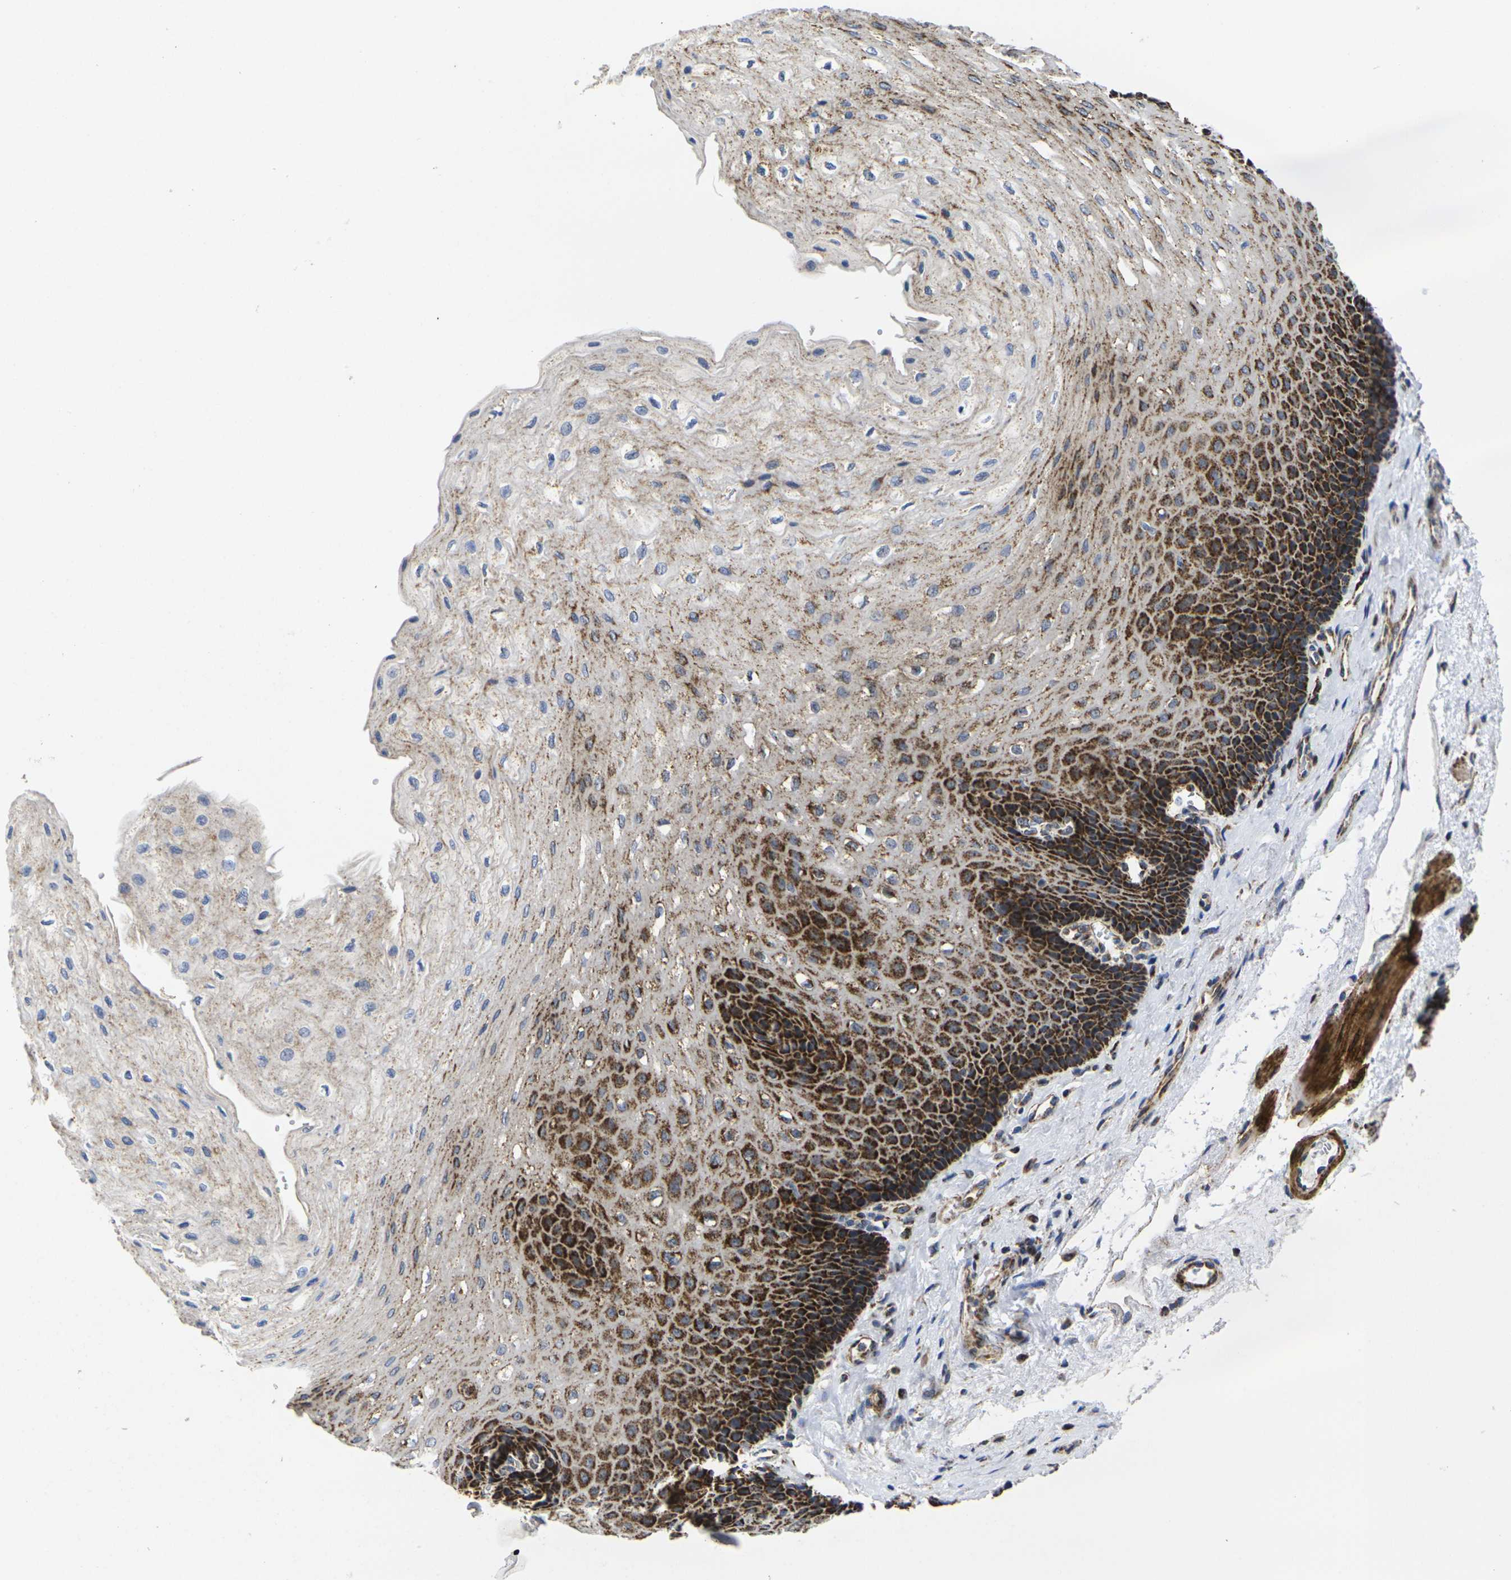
{"staining": {"intensity": "strong", "quantity": "25%-75%", "location": "cytoplasmic/membranous"}, "tissue": "esophagus", "cell_type": "Squamous epithelial cells", "image_type": "normal", "snomed": [{"axis": "morphology", "description": "Normal tissue, NOS"}, {"axis": "topography", "description": "Esophagus"}], "caption": "Esophagus was stained to show a protein in brown. There is high levels of strong cytoplasmic/membranous expression in about 25%-75% of squamous epithelial cells. (IHC, brightfield microscopy, high magnification).", "gene": "P2RY11", "patient": {"sex": "female", "age": 72}}